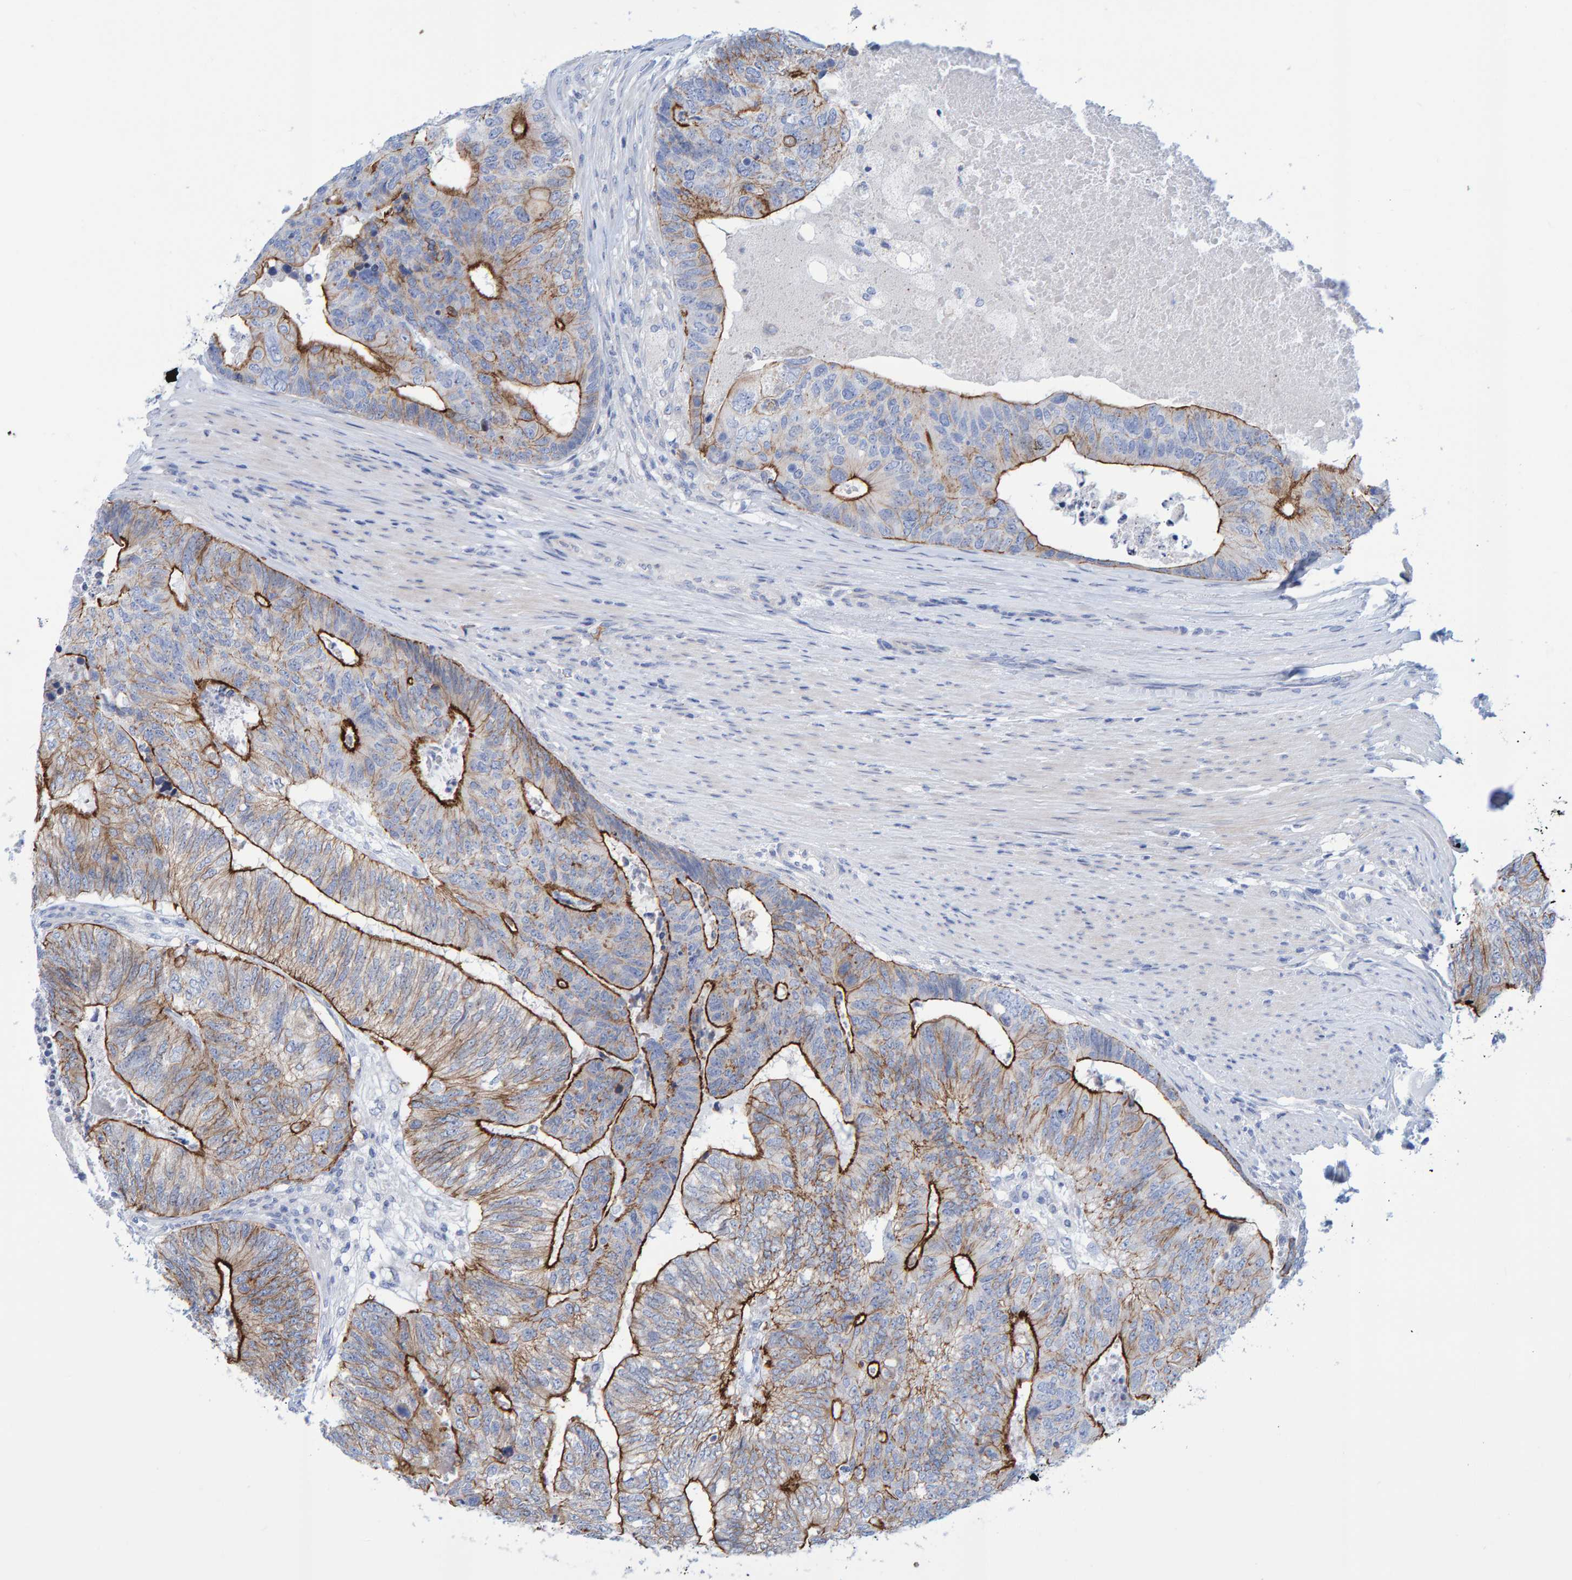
{"staining": {"intensity": "moderate", "quantity": ">75%", "location": "cytoplasmic/membranous"}, "tissue": "colorectal cancer", "cell_type": "Tumor cells", "image_type": "cancer", "snomed": [{"axis": "morphology", "description": "Adenocarcinoma, NOS"}, {"axis": "topography", "description": "Colon"}], "caption": "Immunohistochemical staining of colorectal cancer reveals medium levels of moderate cytoplasmic/membranous staining in about >75% of tumor cells.", "gene": "JAKMIP3", "patient": {"sex": "female", "age": 67}}